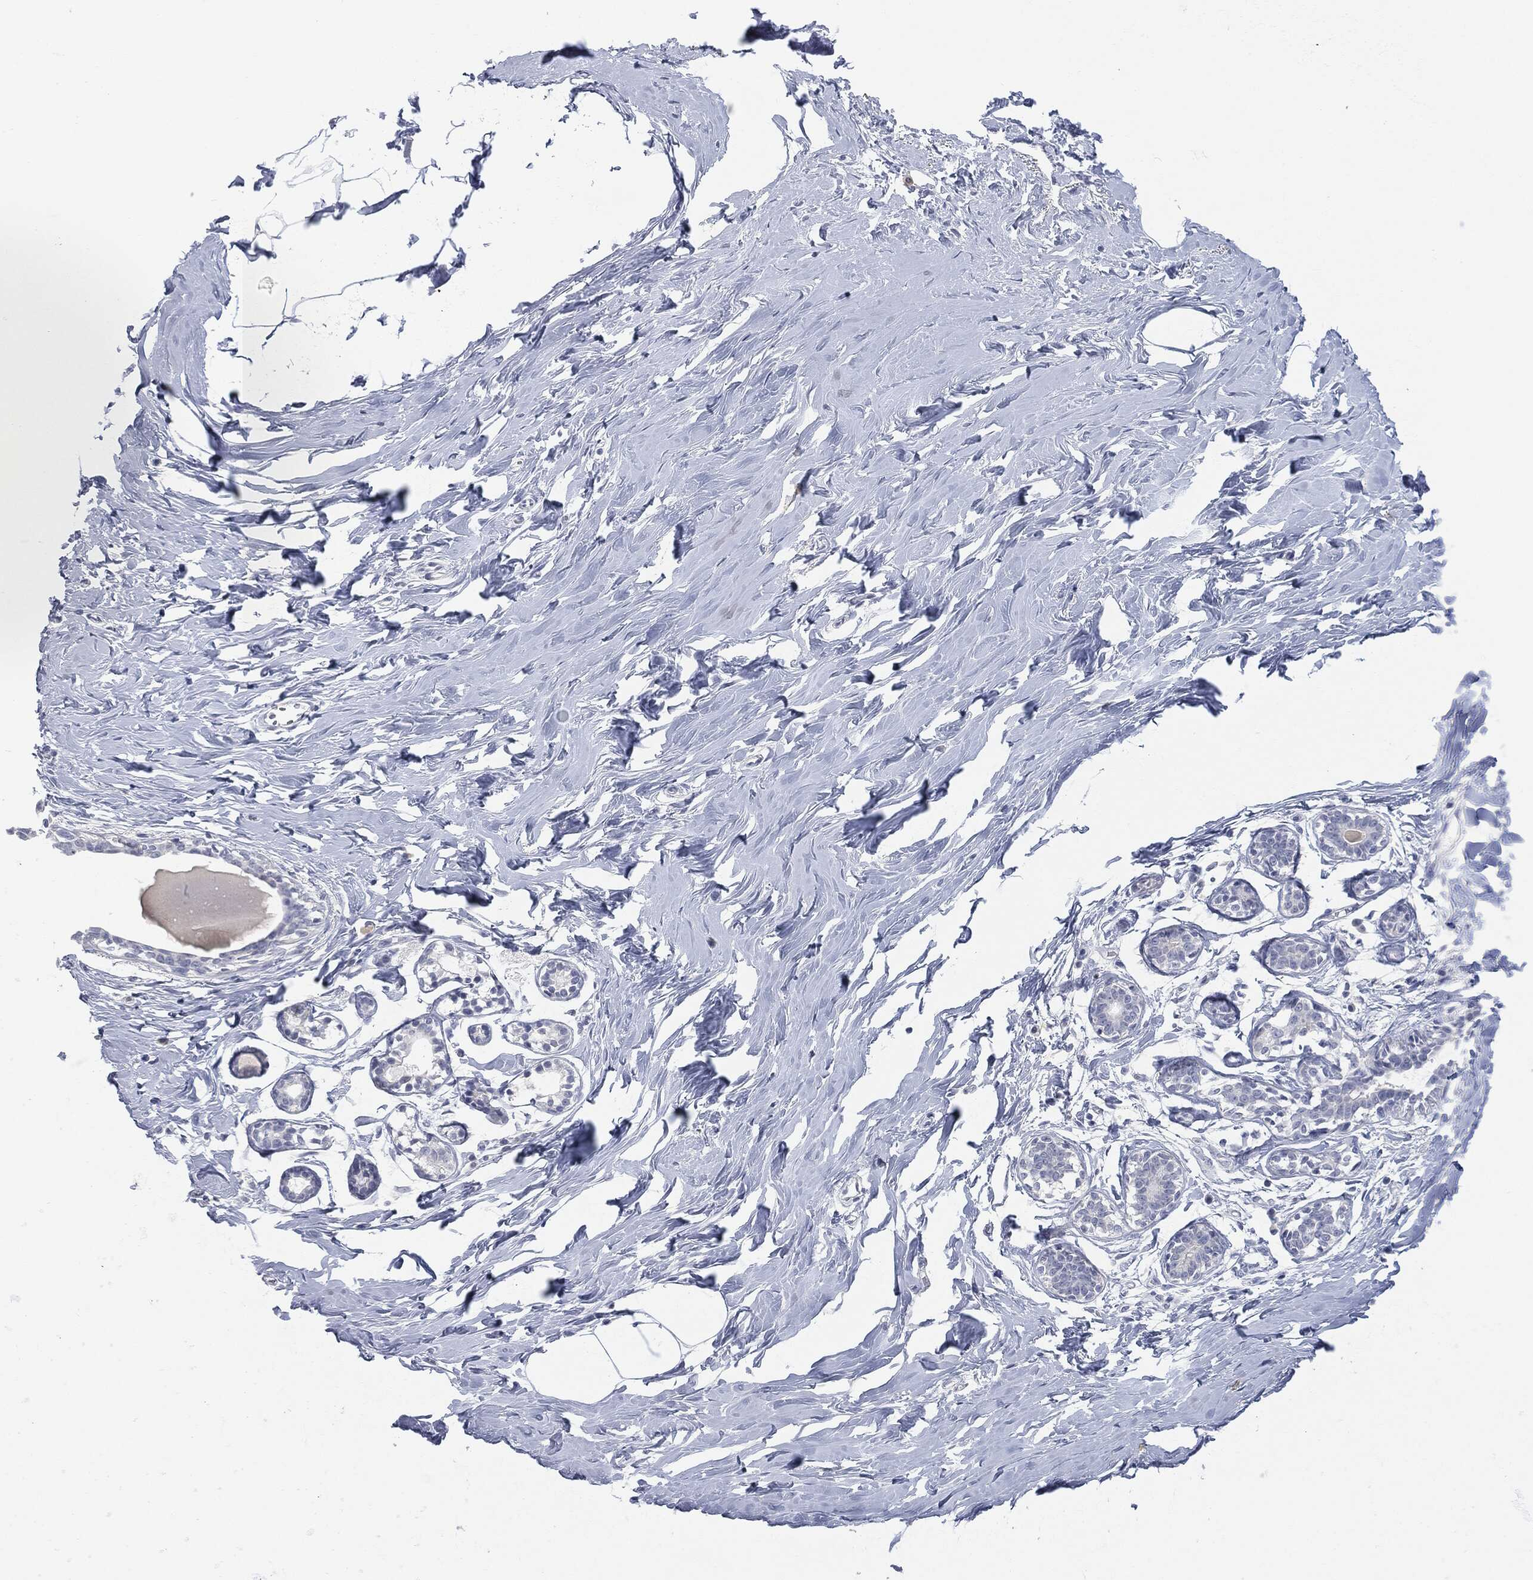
{"staining": {"intensity": "negative", "quantity": "none", "location": "none"}, "tissue": "breast", "cell_type": "Adipocytes", "image_type": "normal", "snomed": [{"axis": "morphology", "description": "Normal tissue, NOS"}, {"axis": "morphology", "description": "Lobular carcinoma, in situ"}, {"axis": "topography", "description": "Breast"}], "caption": "This is an immunohistochemistry image of unremarkable breast. There is no positivity in adipocytes.", "gene": "UBE2C", "patient": {"sex": "female", "age": 35}}